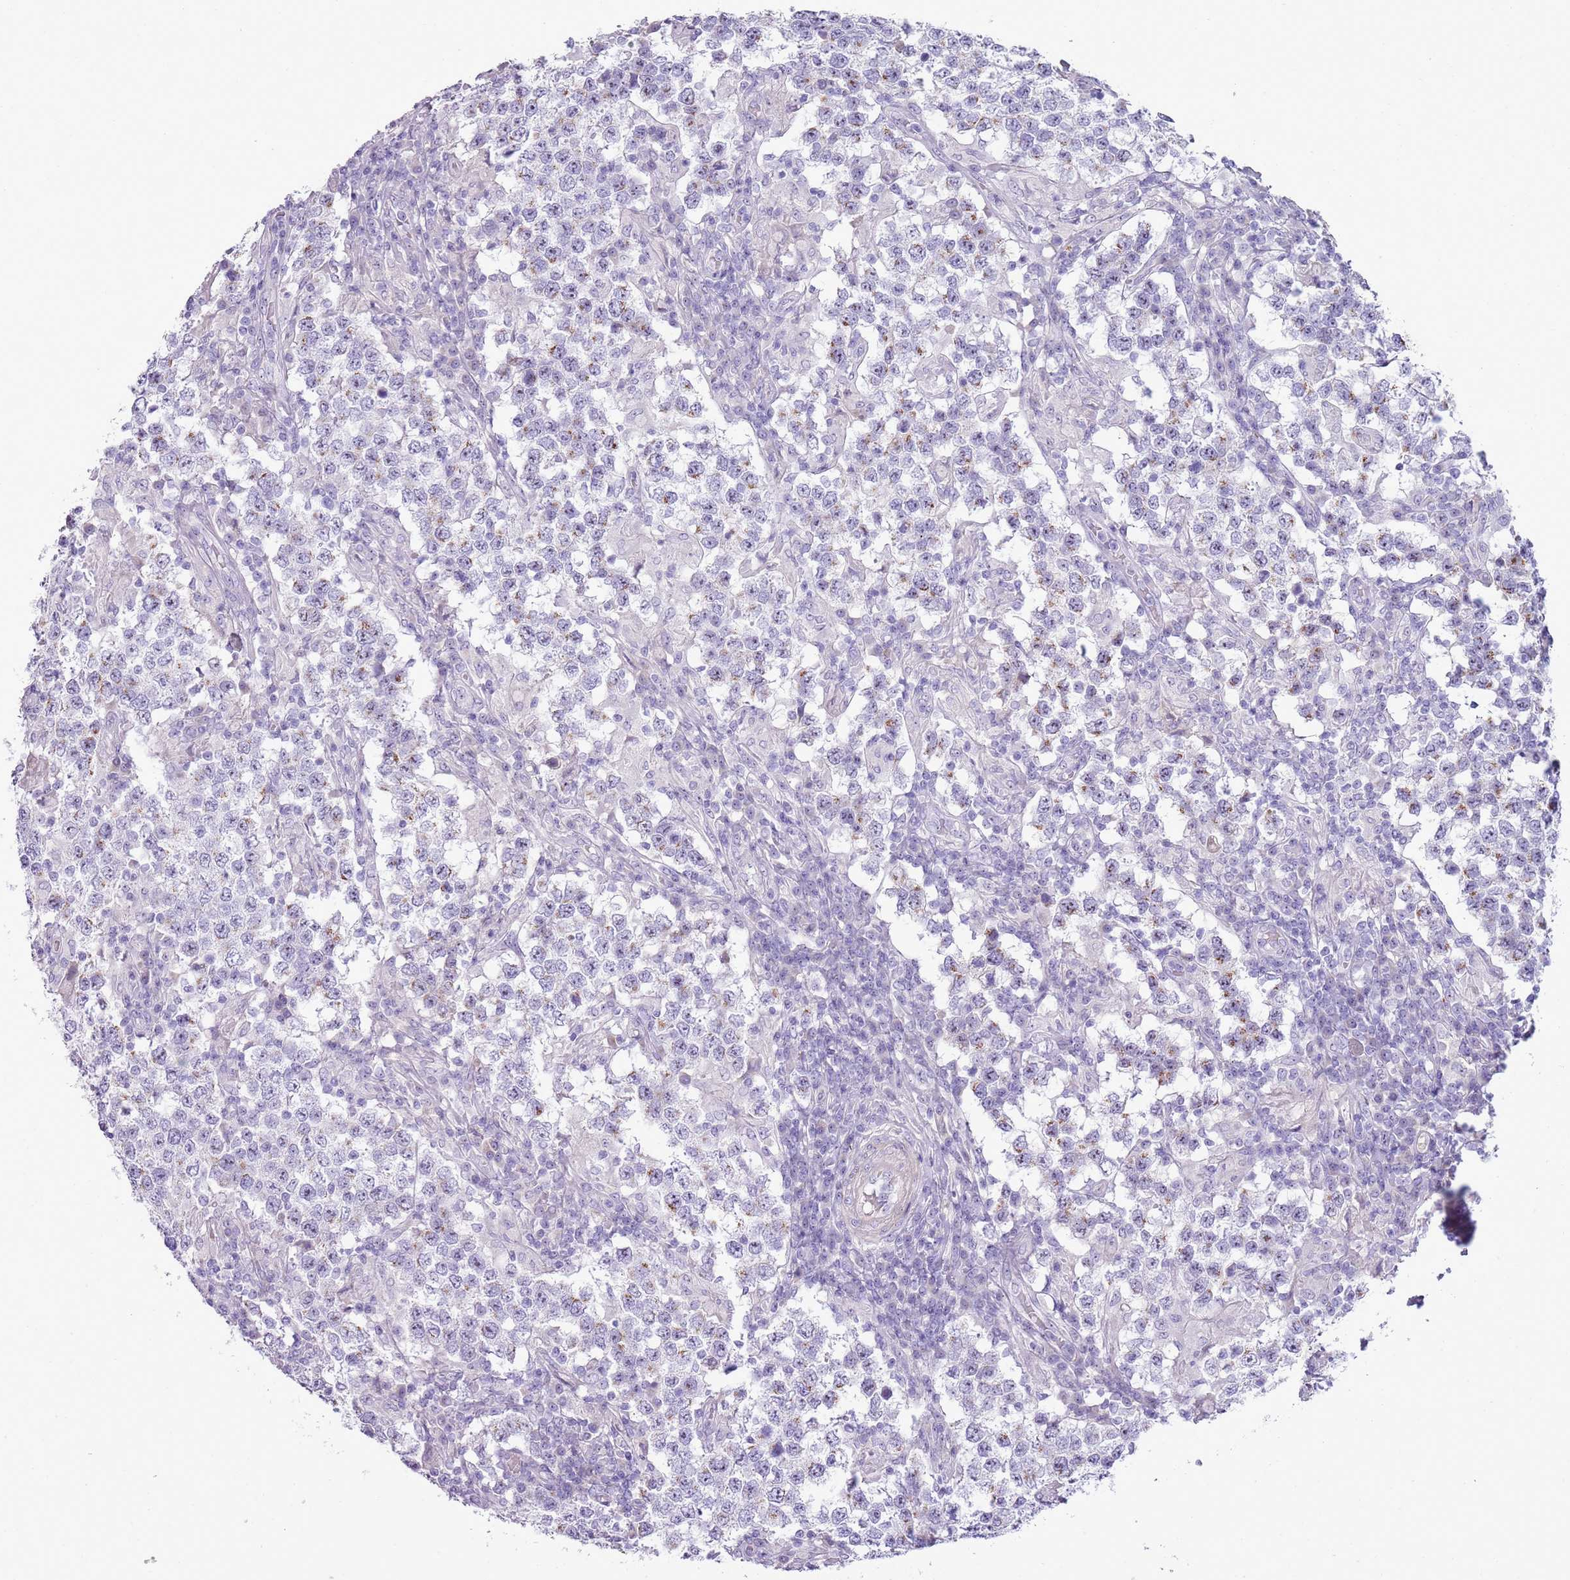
{"staining": {"intensity": "moderate", "quantity": "<25%", "location": "cytoplasmic/membranous"}, "tissue": "testis cancer", "cell_type": "Tumor cells", "image_type": "cancer", "snomed": [{"axis": "morphology", "description": "Seminoma, NOS"}, {"axis": "morphology", "description": "Carcinoma, Embryonal, NOS"}, {"axis": "topography", "description": "Testis"}], "caption": "An immunohistochemistry micrograph of tumor tissue is shown. Protein staining in brown labels moderate cytoplasmic/membranous positivity in testis embryonal carcinoma within tumor cells.", "gene": "NBPF6", "patient": {"sex": "male", "age": 41}}